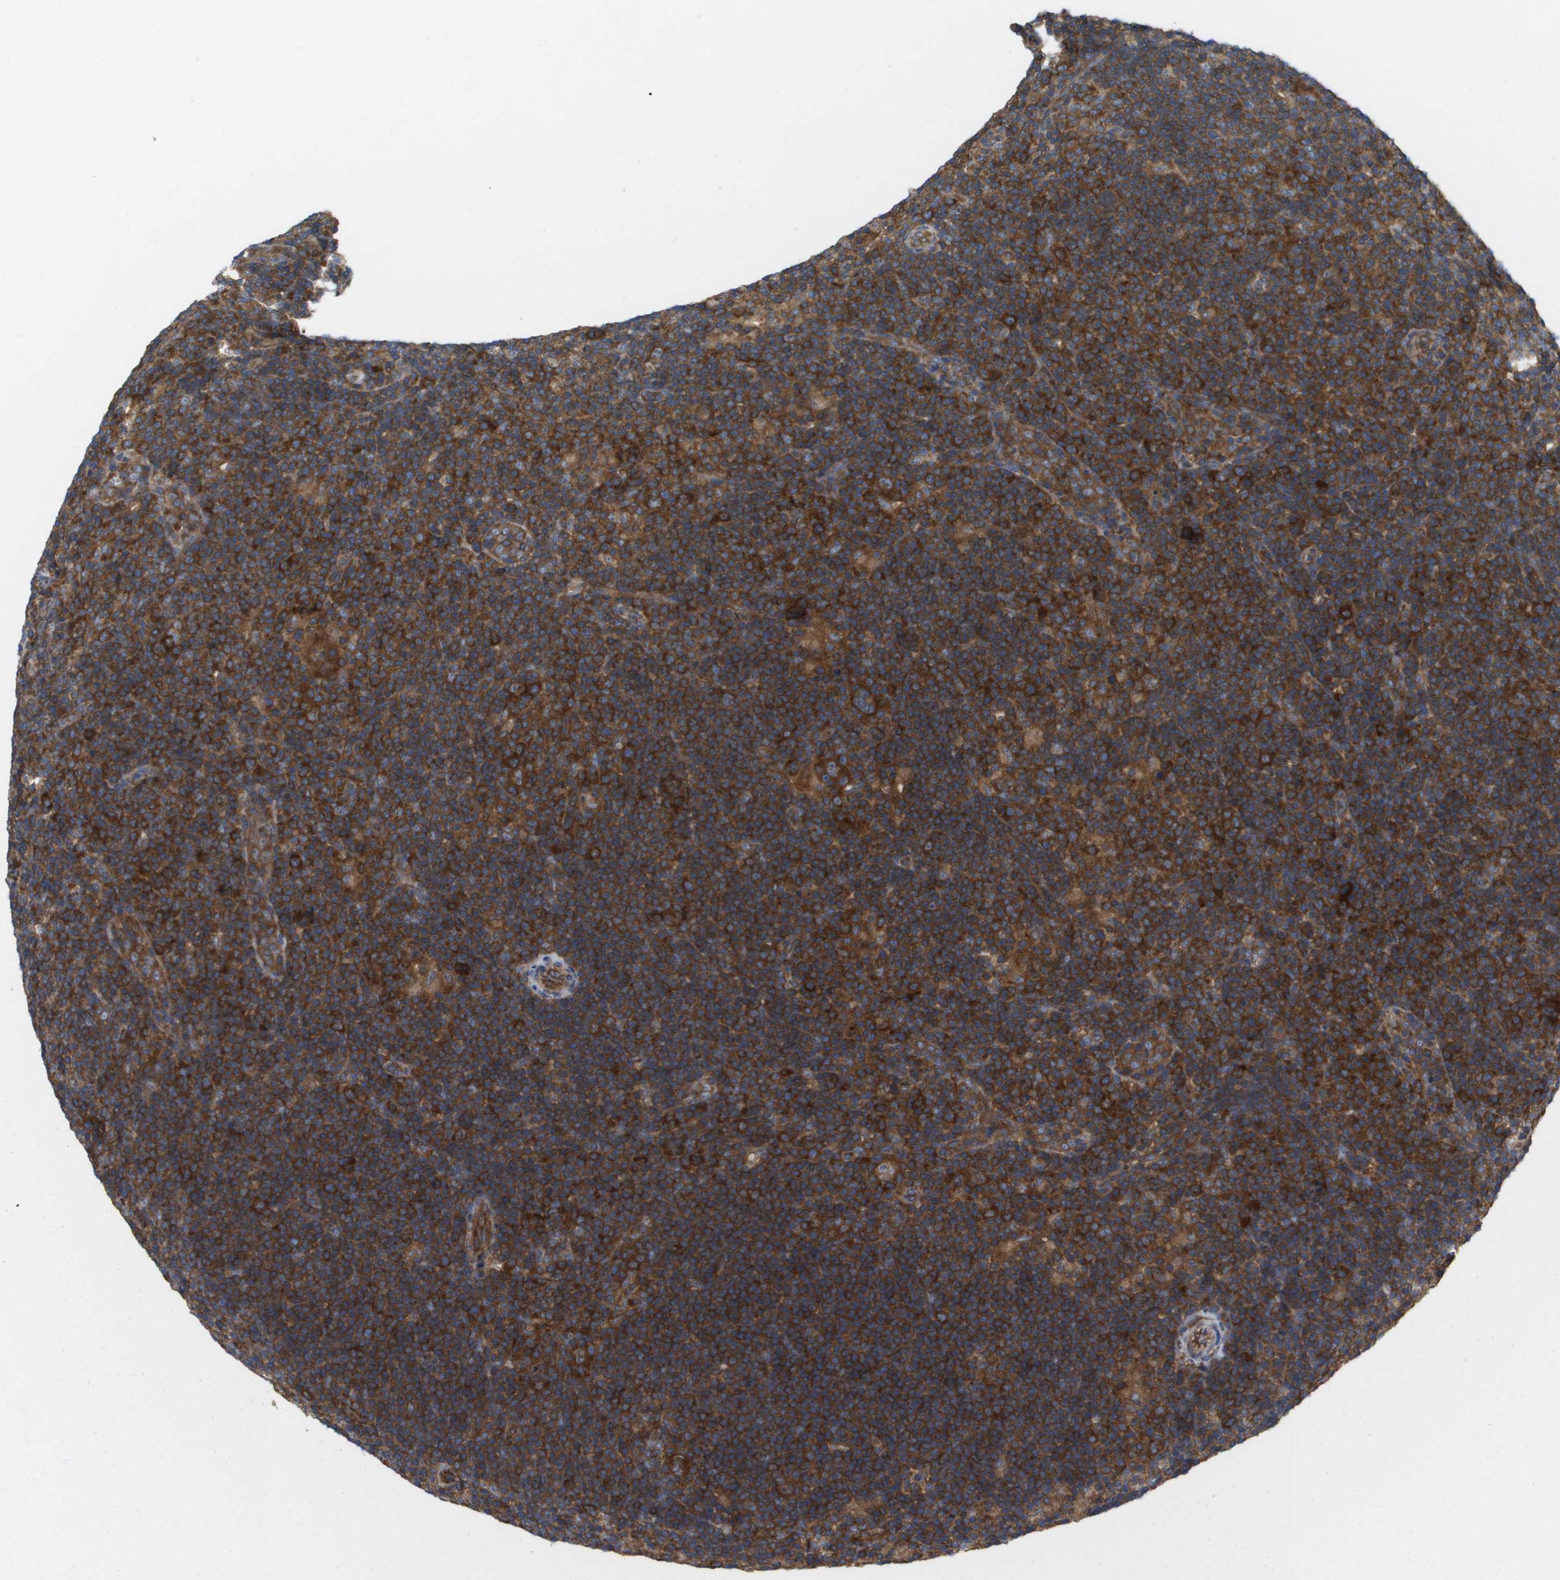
{"staining": {"intensity": "strong", "quantity": ">75%", "location": "cytoplasmic/membranous"}, "tissue": "lymphoma", "cell_type": "Tumor cells", "image_type": "cancer", "snomed": [{"axis": "morphology", "description": "Hodgkin's disease, NOS"}, {"axis": "topography", "description": "Lymph node"}], "caption": "Immunohistochemical staining of Hodgkin's disease reveals strong cytoplasmic/membranous protein positivity in about >75% of tumor cells. (Brightfield microscopy of DAB IHC at high magnification).", "gene": "EIF4G2", "patient": {"sex": "female", "age": 57}}